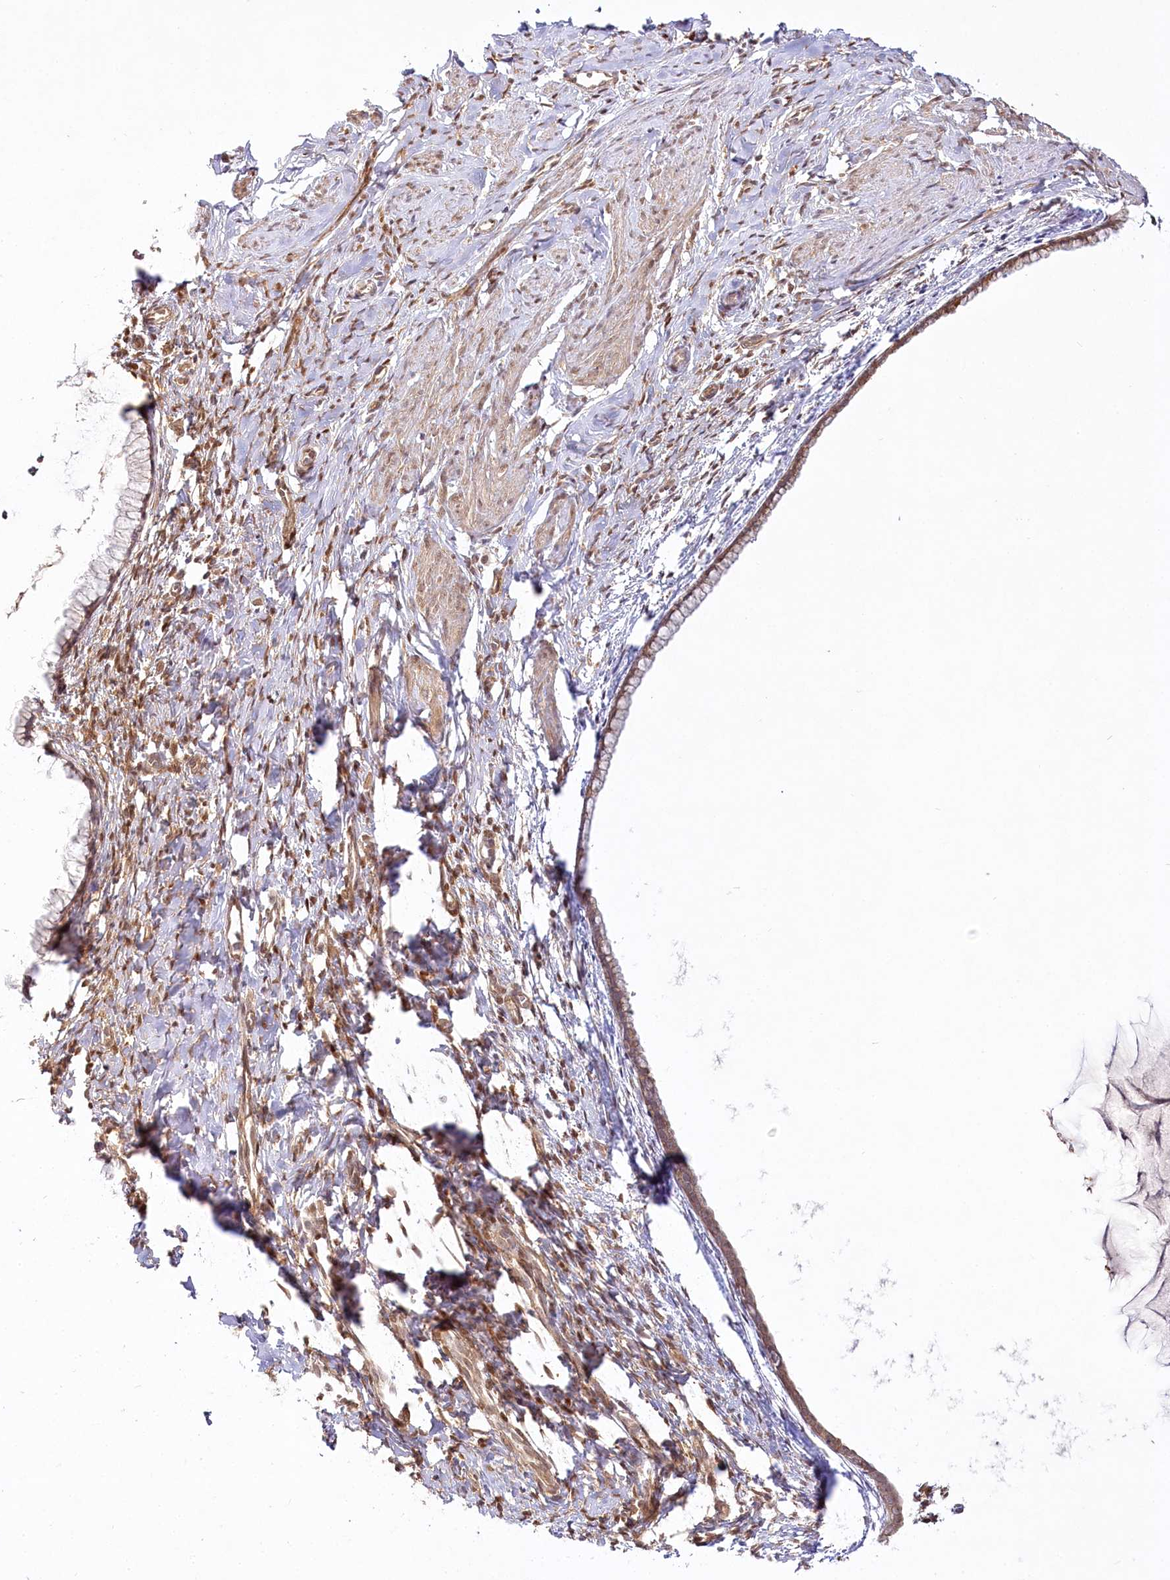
{"staining": {"intensity": "moderate", "quantity": ">75%", "location": "cytoplasmic/membranous"}, "tissue": "cervix", "cell_type": "Glandular cells", "image_type": "normal", "snomed": [{"axis": "morphology", "description": "Normal tissue, NOS"}, {"axis": "topography", "description": "Cervix"}], "caption": "Normal cervix was stained to show a protein in brown. There is medium levels of moderate cytoplasmic/membranous expression in approximately >75% of glandular cells. Ihc stains the protein in brown and the nuclei are stained blue.", "gene": "INPP4B", "patient": {"sex": "female", "age": 75}}